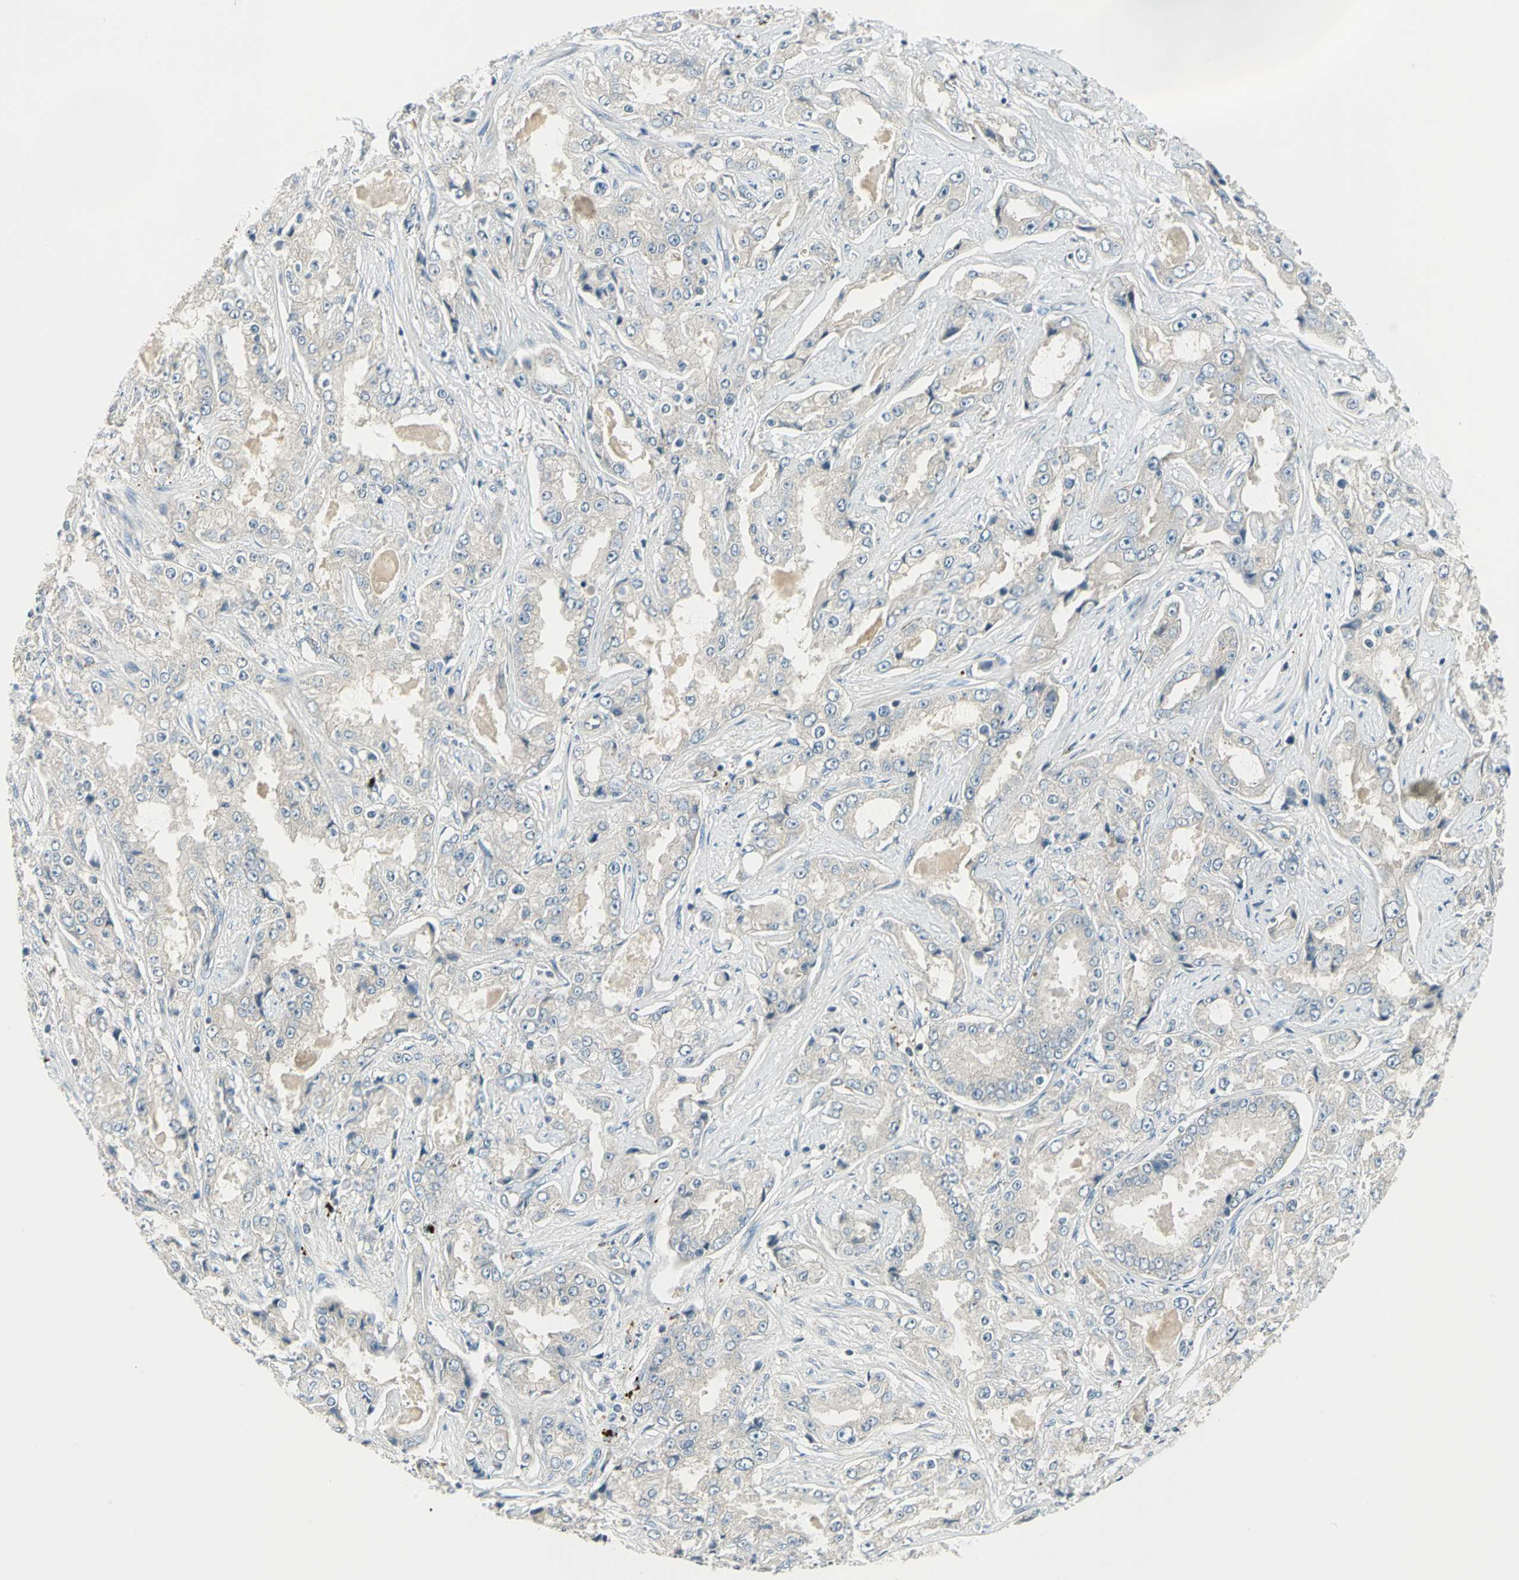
{"staining": {"intensity": "weak", "quantity": "25%-75%", "location": "cytoplasmic/membranous"}, "tissue": "prostate cancer", "cell_type": "Tumor cells", "image_type": "cancer", "snomed": [{"axis": "morphology", "description": "Adenocarcinoma, High grade"}, {"axis": "topography", "description": "Prostate"}], "caption": "Prostate cancer stained with DAB IHC exhibits low levels of weak cytoplasmic/membranous expression in about 25%-75% of tumor cells. The staining was performed using DAB (3,3'-diaminobenzidine), with brown indicating positive protein expression. Nuclei are stained blue with hematoxylin.", "gene": "PRKAA1", "patient": {"sex": "male", "age": 73}}